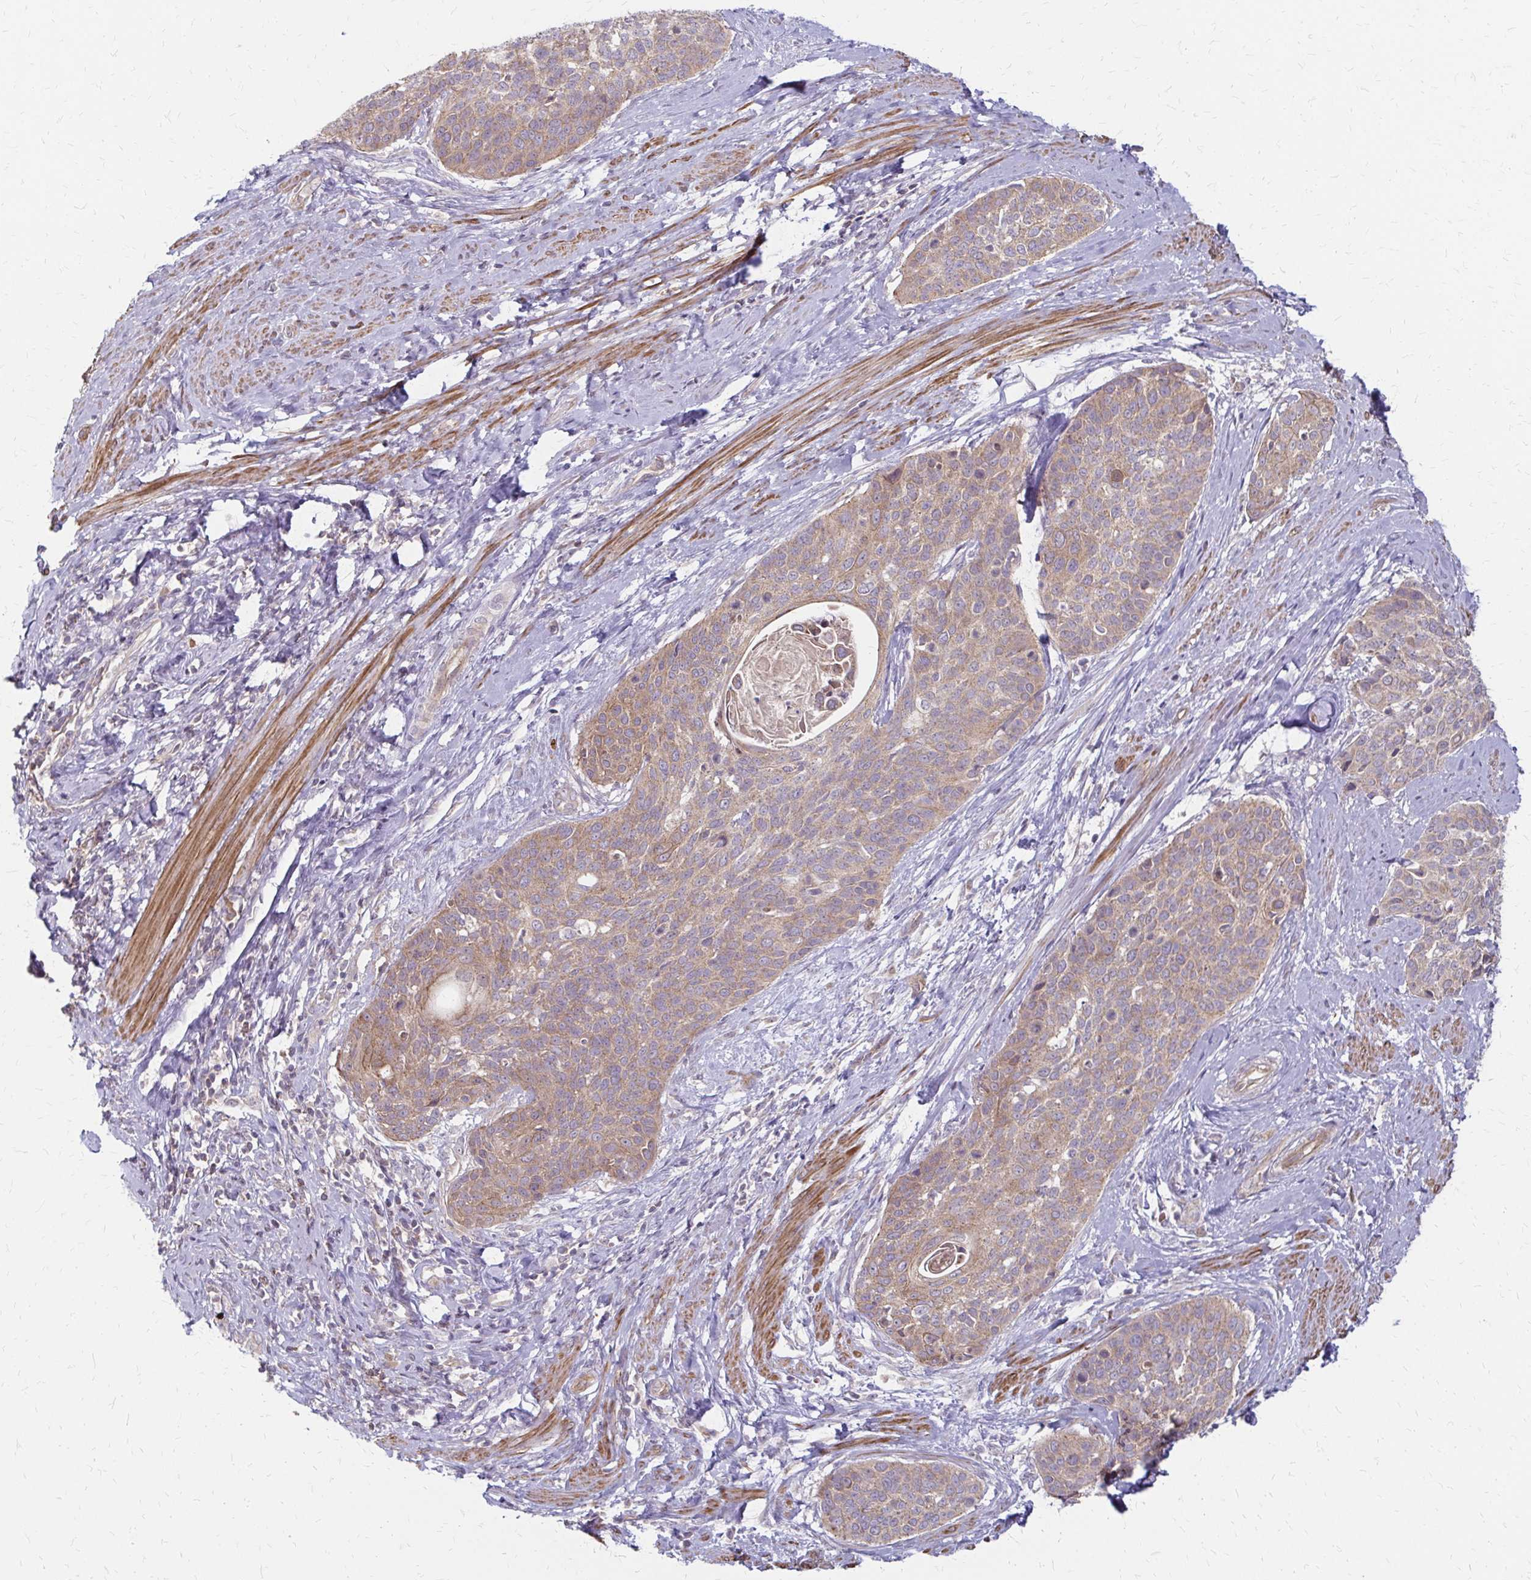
{"staining": {"intensity": "moderate", "quantity": ">75%", "location": "cytoplasmic/membranous"}, "tissue": "cervical cancer", "cell_type": "Tumor cells", "image_type": "cancer", "snomed": [{"axis": "morphology", "description": "Squamous cell carcinoma, NOS"}, {"axis": "topography", "description": "Cervix"}], "caption": "Cervical squamous cell carcinoma was stained to show a protein in brown. There is medium levels of moderate cytoplasmic/membranous positivity in approximately >75% of tumor cells.", "gene": "ZNF383", "patient": {"sex": "female", "age": 69}}